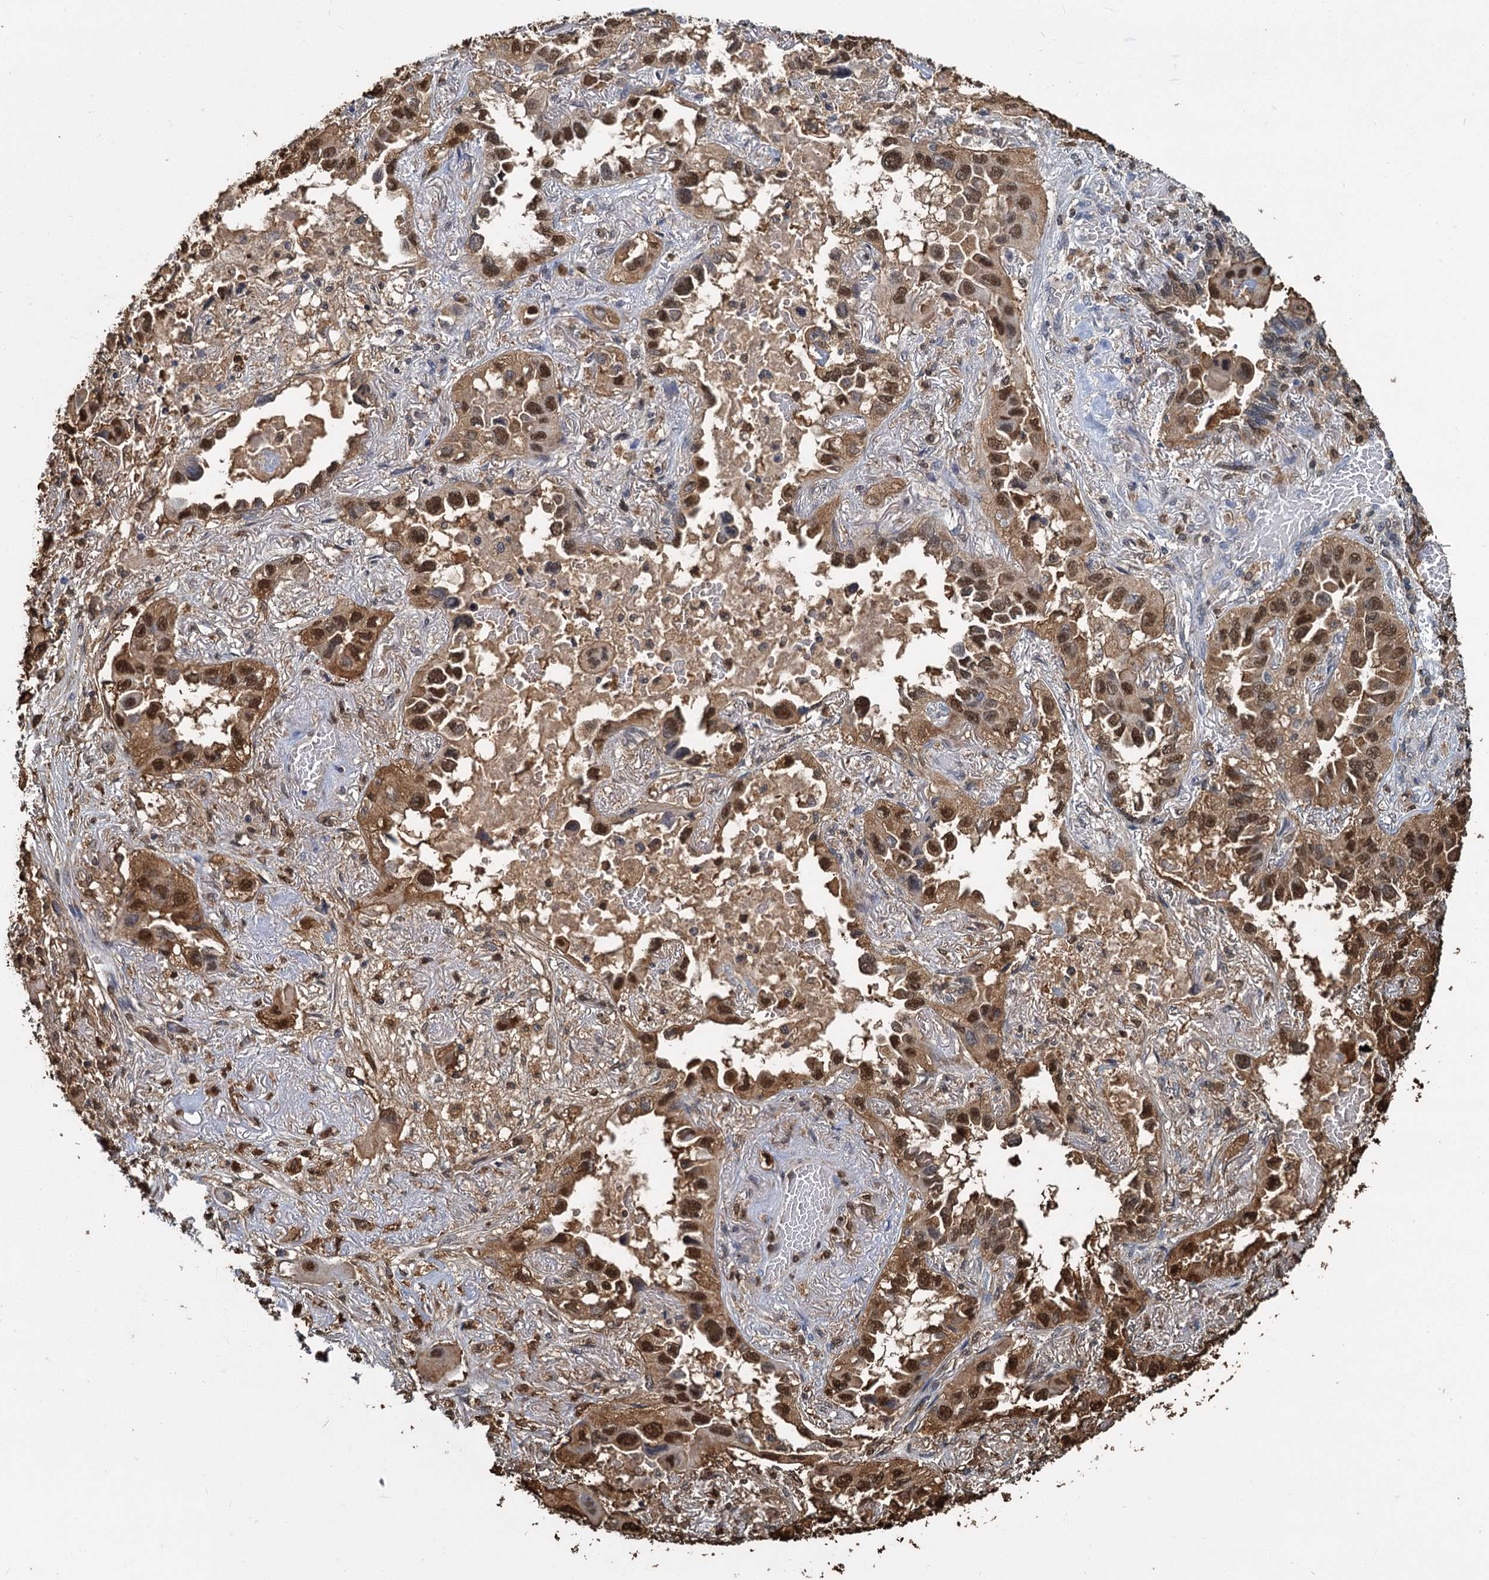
{"staining": {"intensity": "moderate", "quantity": ">75%", "location": "cytoplasmic/membranous,nuclear"}, "tissue": "lung cancer", "cell_type": "Tumor cells", "image_type": "cancer", "snomed": [{"axis": "morphology", "description": "Adenocarcinoma, NOS"}, {"axis": "topography", "description": "Lung"}], "caption": "This image reveals IHC staining of lung cancer (adenocarcinoma), with medium moderate cytoplasmic/membranous and nuclear staining in about >75% of tumor cells.", "gene": "S100A6", "patient": {"sex": "female", "age": 76}}